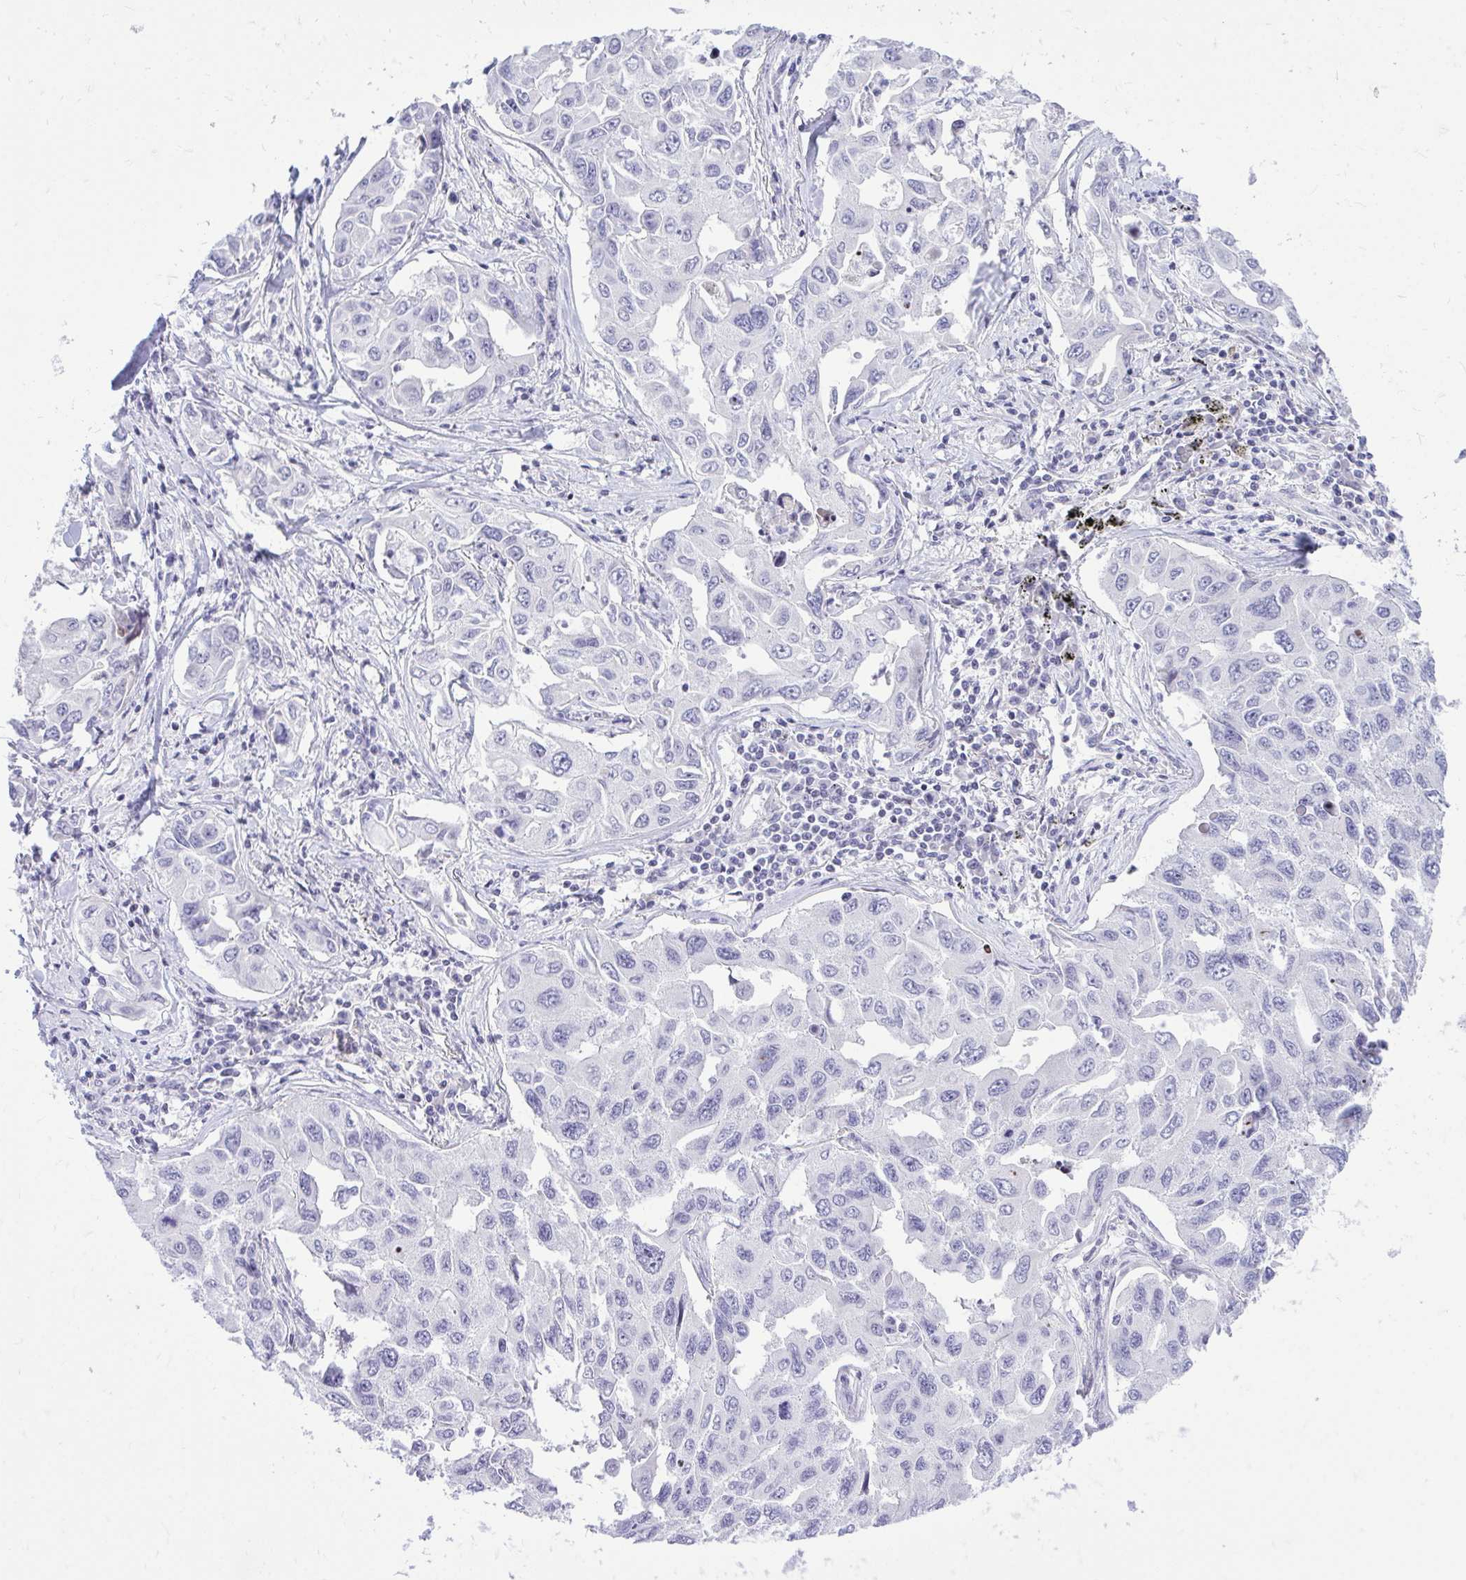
{"staining": {"intensity": "negative", "quantity": "none", "location": "none"}, "tissue": "lung cancer", "cell_type": "Tumor cells", "image_type": "cancer", "snomed": [{"axis": "morphology", "description": "Adenocarcinoma, NOS"}, {"axis": "topography", "description": "Lung"}], "caption": "Lung adenocarcinoma was stained to show a protein in brown. There is no significant expression in tumor cells.", "gene": "GABRA1", "patient": {"sex": "male", "age": 64}}